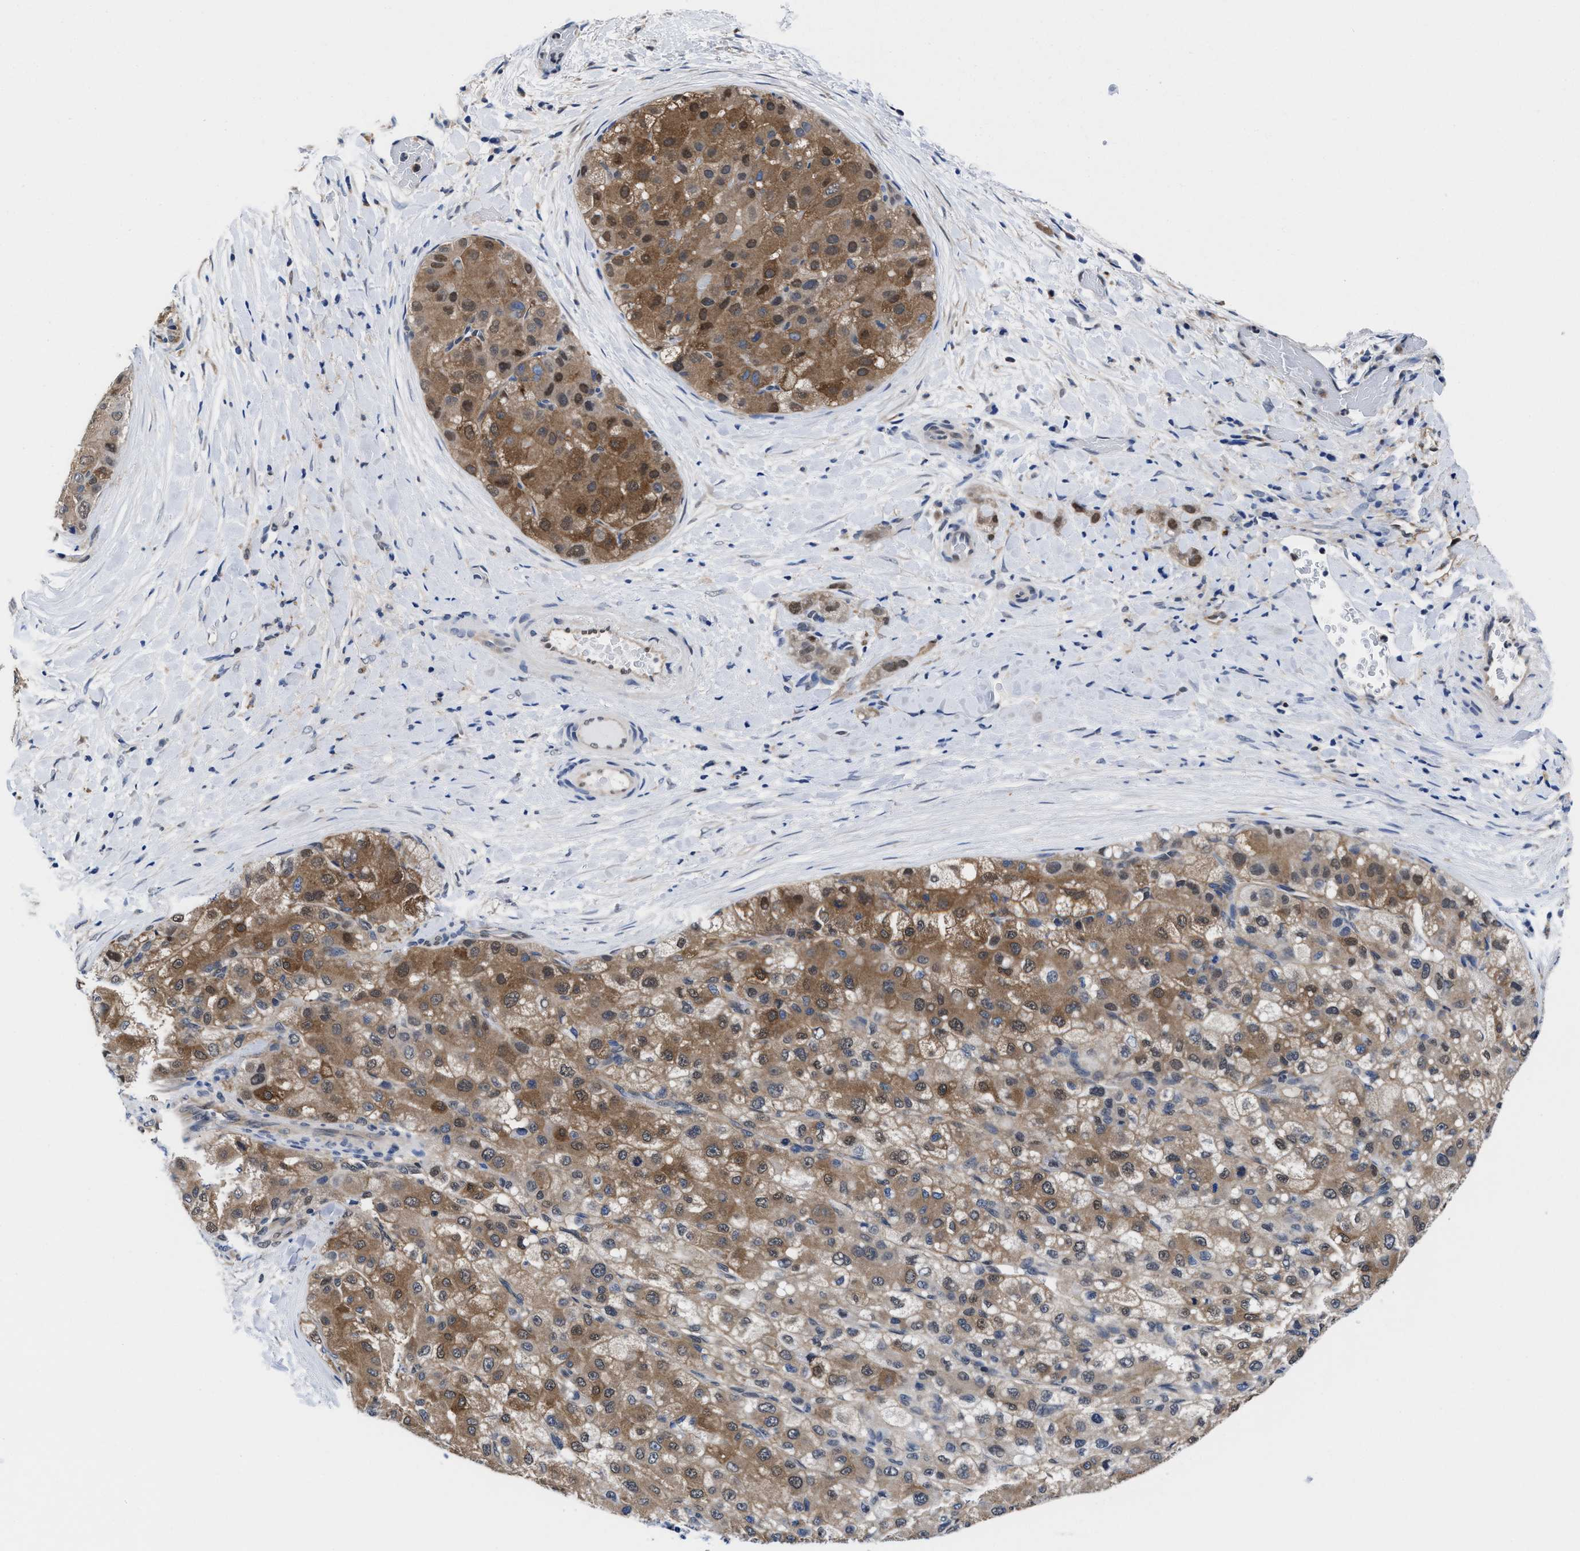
{"staining": {"intensity": "moderate", "quantity": ">75%", "location": "cytoplasmic/membranous,nuclear"}, "tissue": "liver cancer", "cell_type": "Tumor cells", "image_type": "cancer", "snomed": [{"axis": "morphology", "description": "Carcinoma, Hepatocellular, NOS"}, {"axis": "topography", "description": "Liver"}], "caption": "The immunohistochemical stain highlights moderate cytoplasmic/membranous and nuclear positivity in tumor cells of liver cancer (hepatocellular carcinoma) tissue. (Brightfield microscopy of DAB IHC at high magnification).", "gene": "ACLY", "patient": {"sex": "male", "age": 80}}